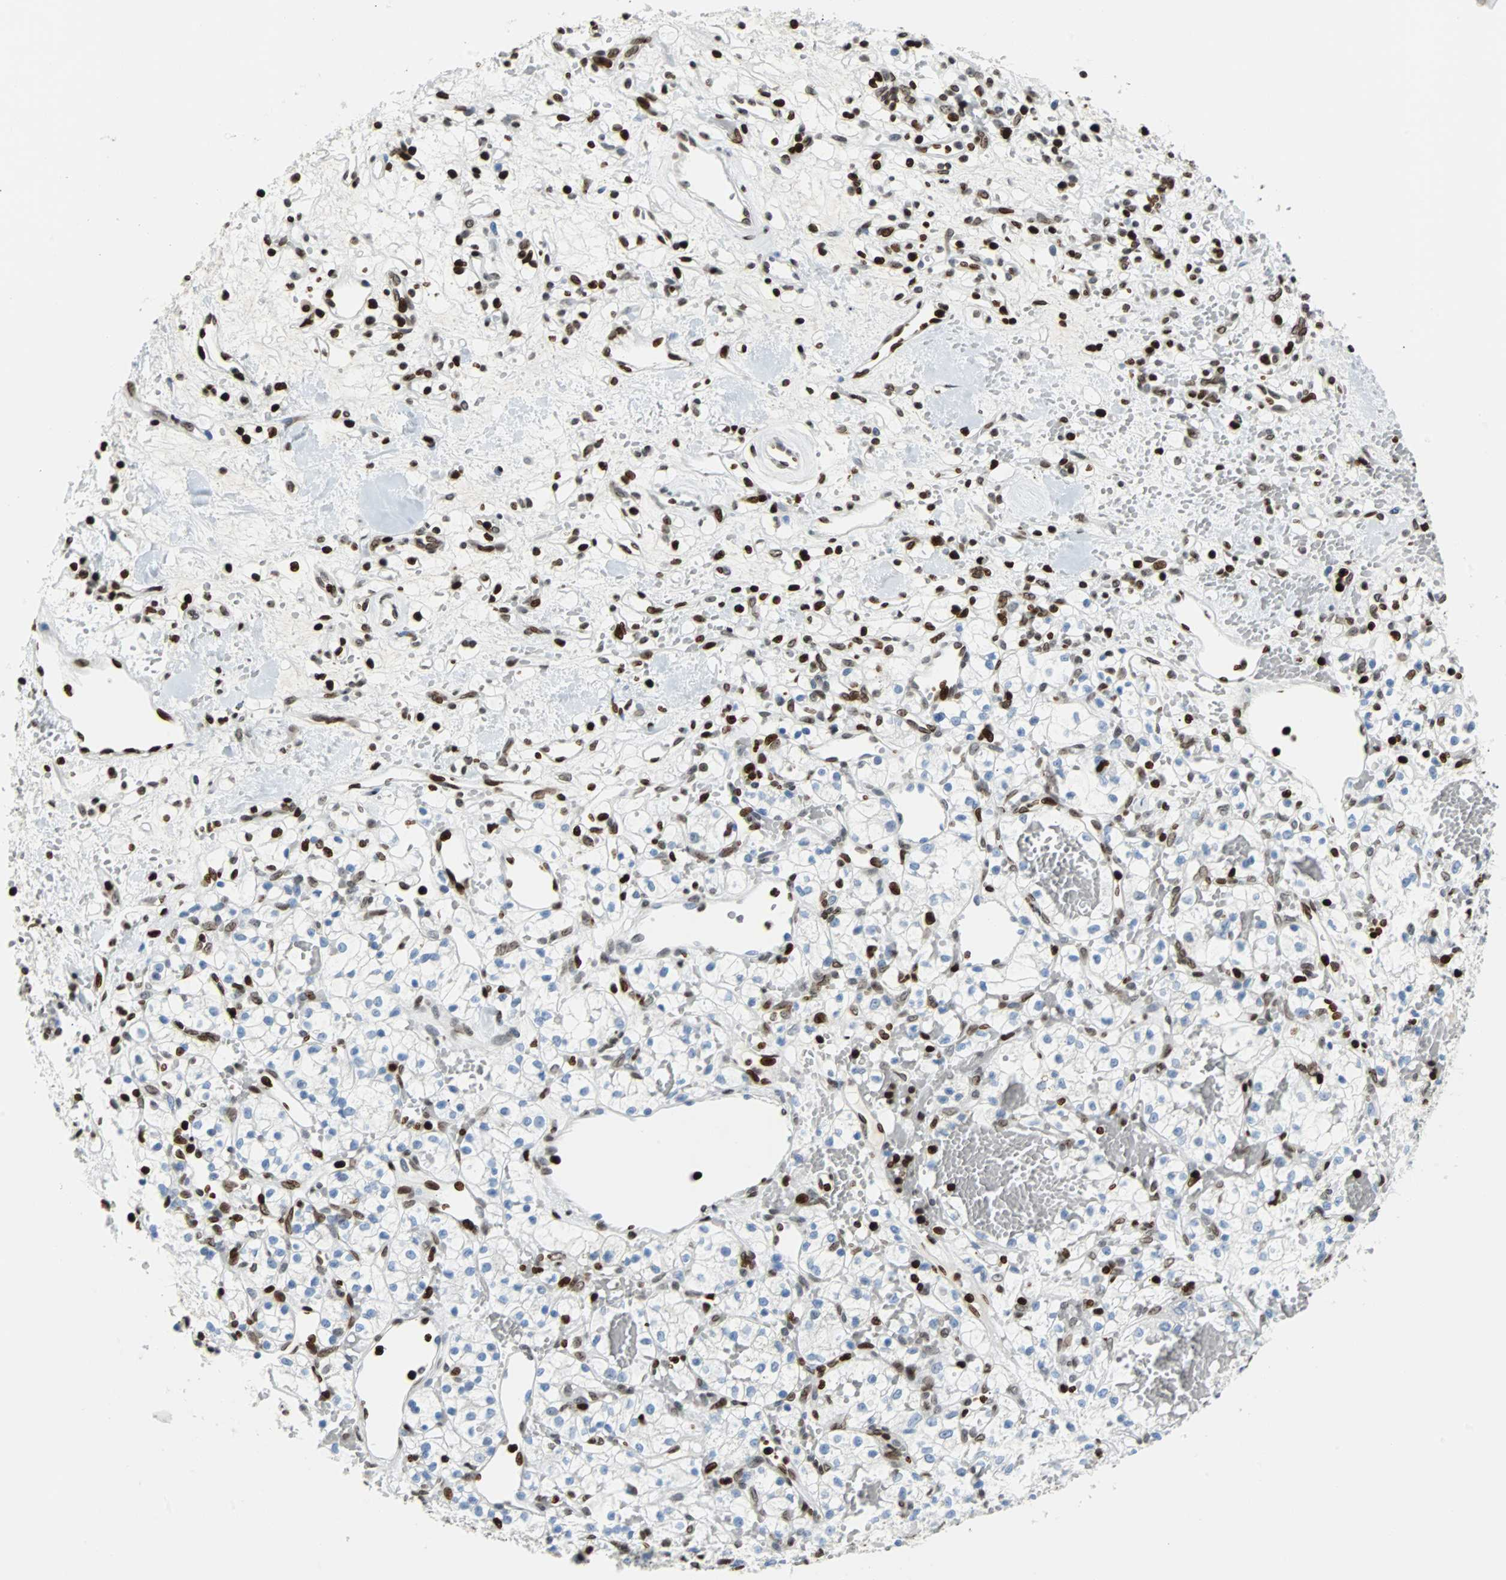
{"staining": {"intensity": "weak", "quantity": "<25%", "location": "nuclear"}, "tissue": "renal cancer", "cell_type": "Tumor cells", "image_type": "cancer", "snomed": [{"axis": "morphology", "description": "Adenocarcinoma, NOS"}, {"axis": "topography", "description": "Kidney"}], "caption": "A photomicrograph of human adenocarcinoma (renal) is negative for staining in tumor cells. (Immunohistochemistry, brightfield microscopy, high magnification).", "gene": "ZNF131", "patient": {"sex": "female", "age": 60}}